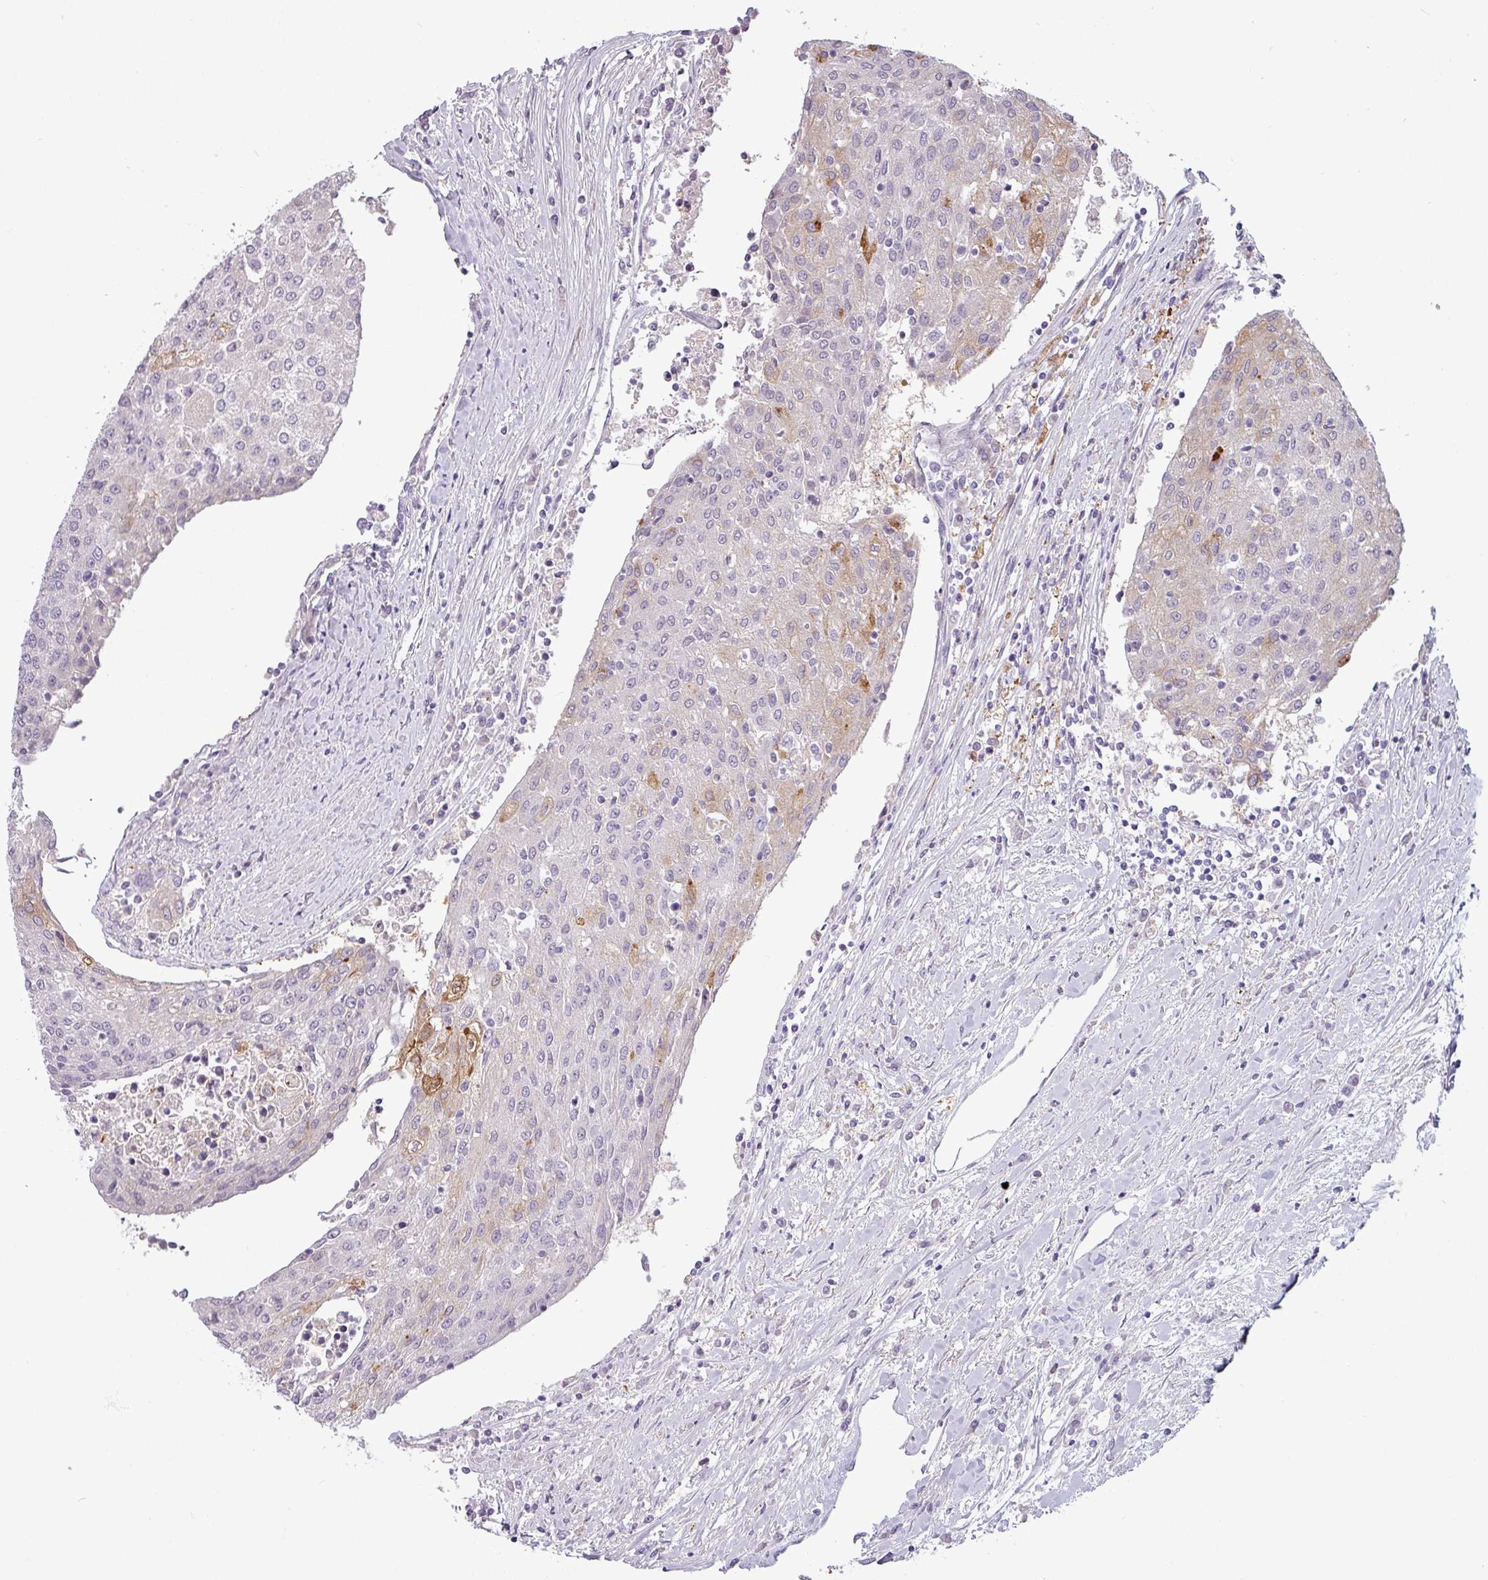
{"staining": {"intensity": "moderate", "quantity": "<25%", "location": "cytoplasmic/membranous"}, "tissue": "urothelial cancer", "cell_type": "Tumor cells", "image_type": "cancer", "snomed": [{"axis": "morphology", "description": "Urothelial carcinoma, High grade"}, {"axis": "topography", "description": "Urinary bladder"}], "caption": "High-grade urothelial carcinoma stained for a protein (brown) reveals moderate cytoplasmic/membranous positive positivity in about <25% of tumor cells.", "gene": "SLC26A9", "patient": {"sex": "female", "age": 85}}